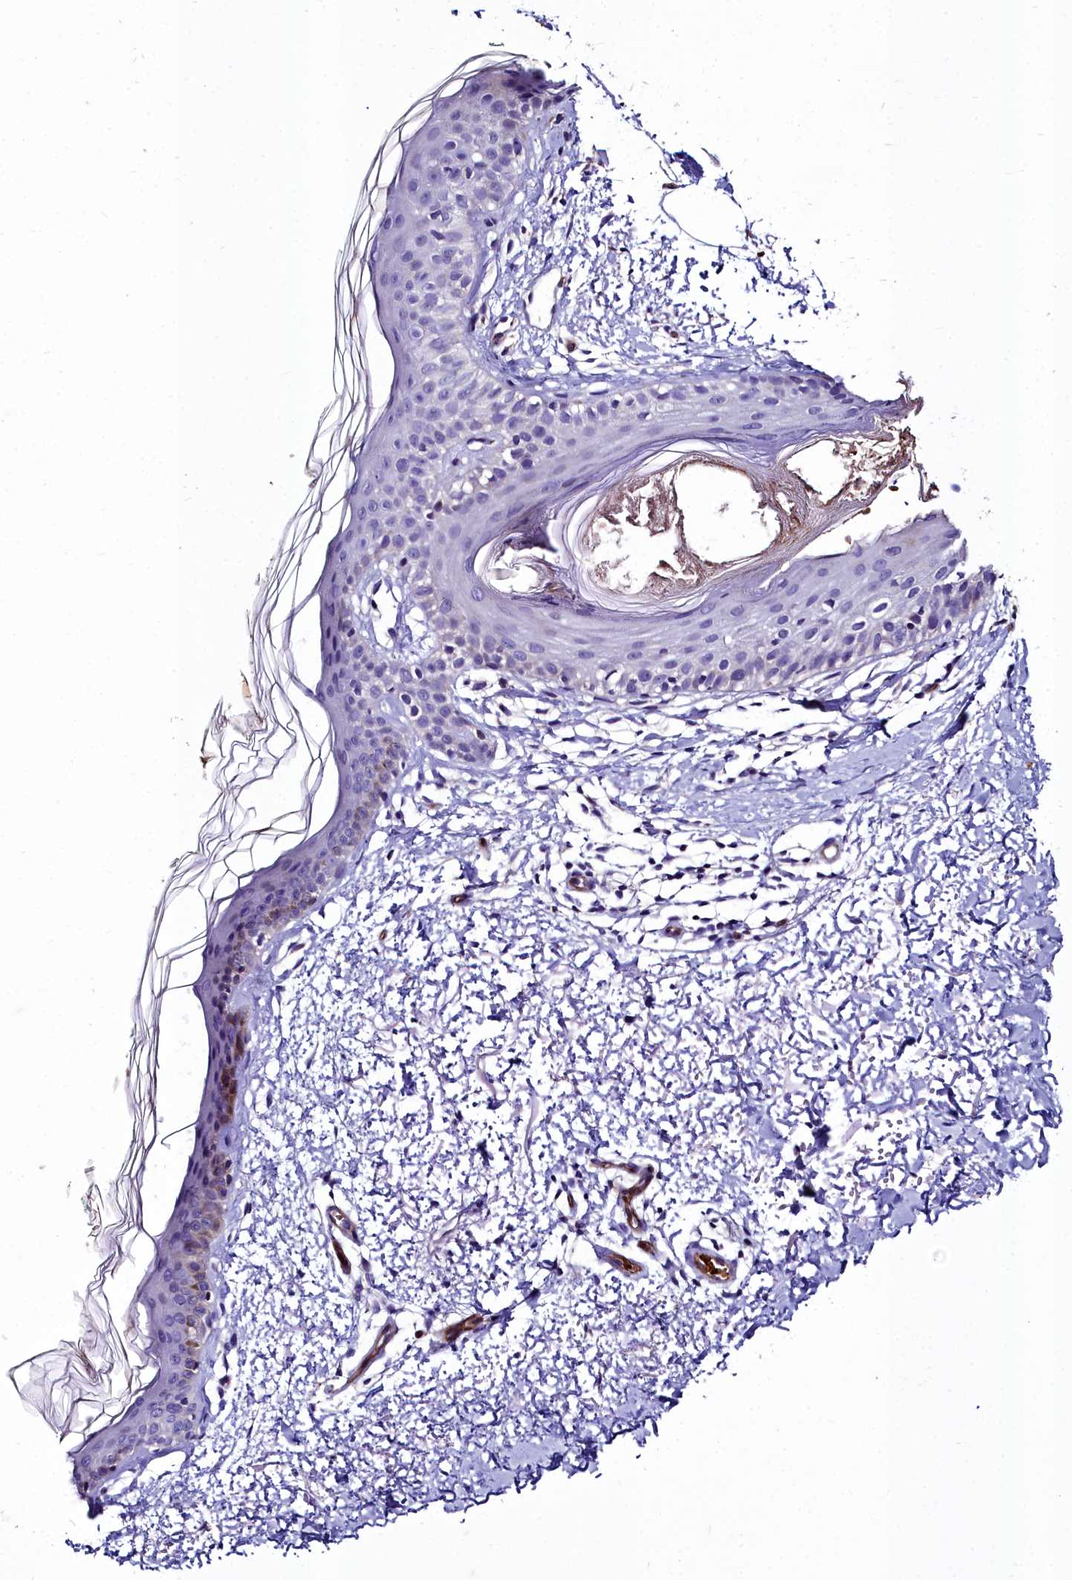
{"staining": {"intensity": "negative", "quantity": "none", "location": "none"}, "tissue": "skin", "cell_type": "Fibroblasts", "image_type": "normal", "snomed": [{"axis": "morphology", "description": "Normal tissue, NOS"}, {"axis": "topography", "description": "Skin"}], "caption": "Skin was stained to show a protein in brown. There is no significant expression in fibroblasts. Brightfield microscopy of immunohistochemistry (IHC) stained with DAB (3,3'-diaminobenzidine) (brown) and hematoxylin (blue), captured at high magnification.", "gene": "CYP4F11", "patient": {"sex": "male", "age": 66}}